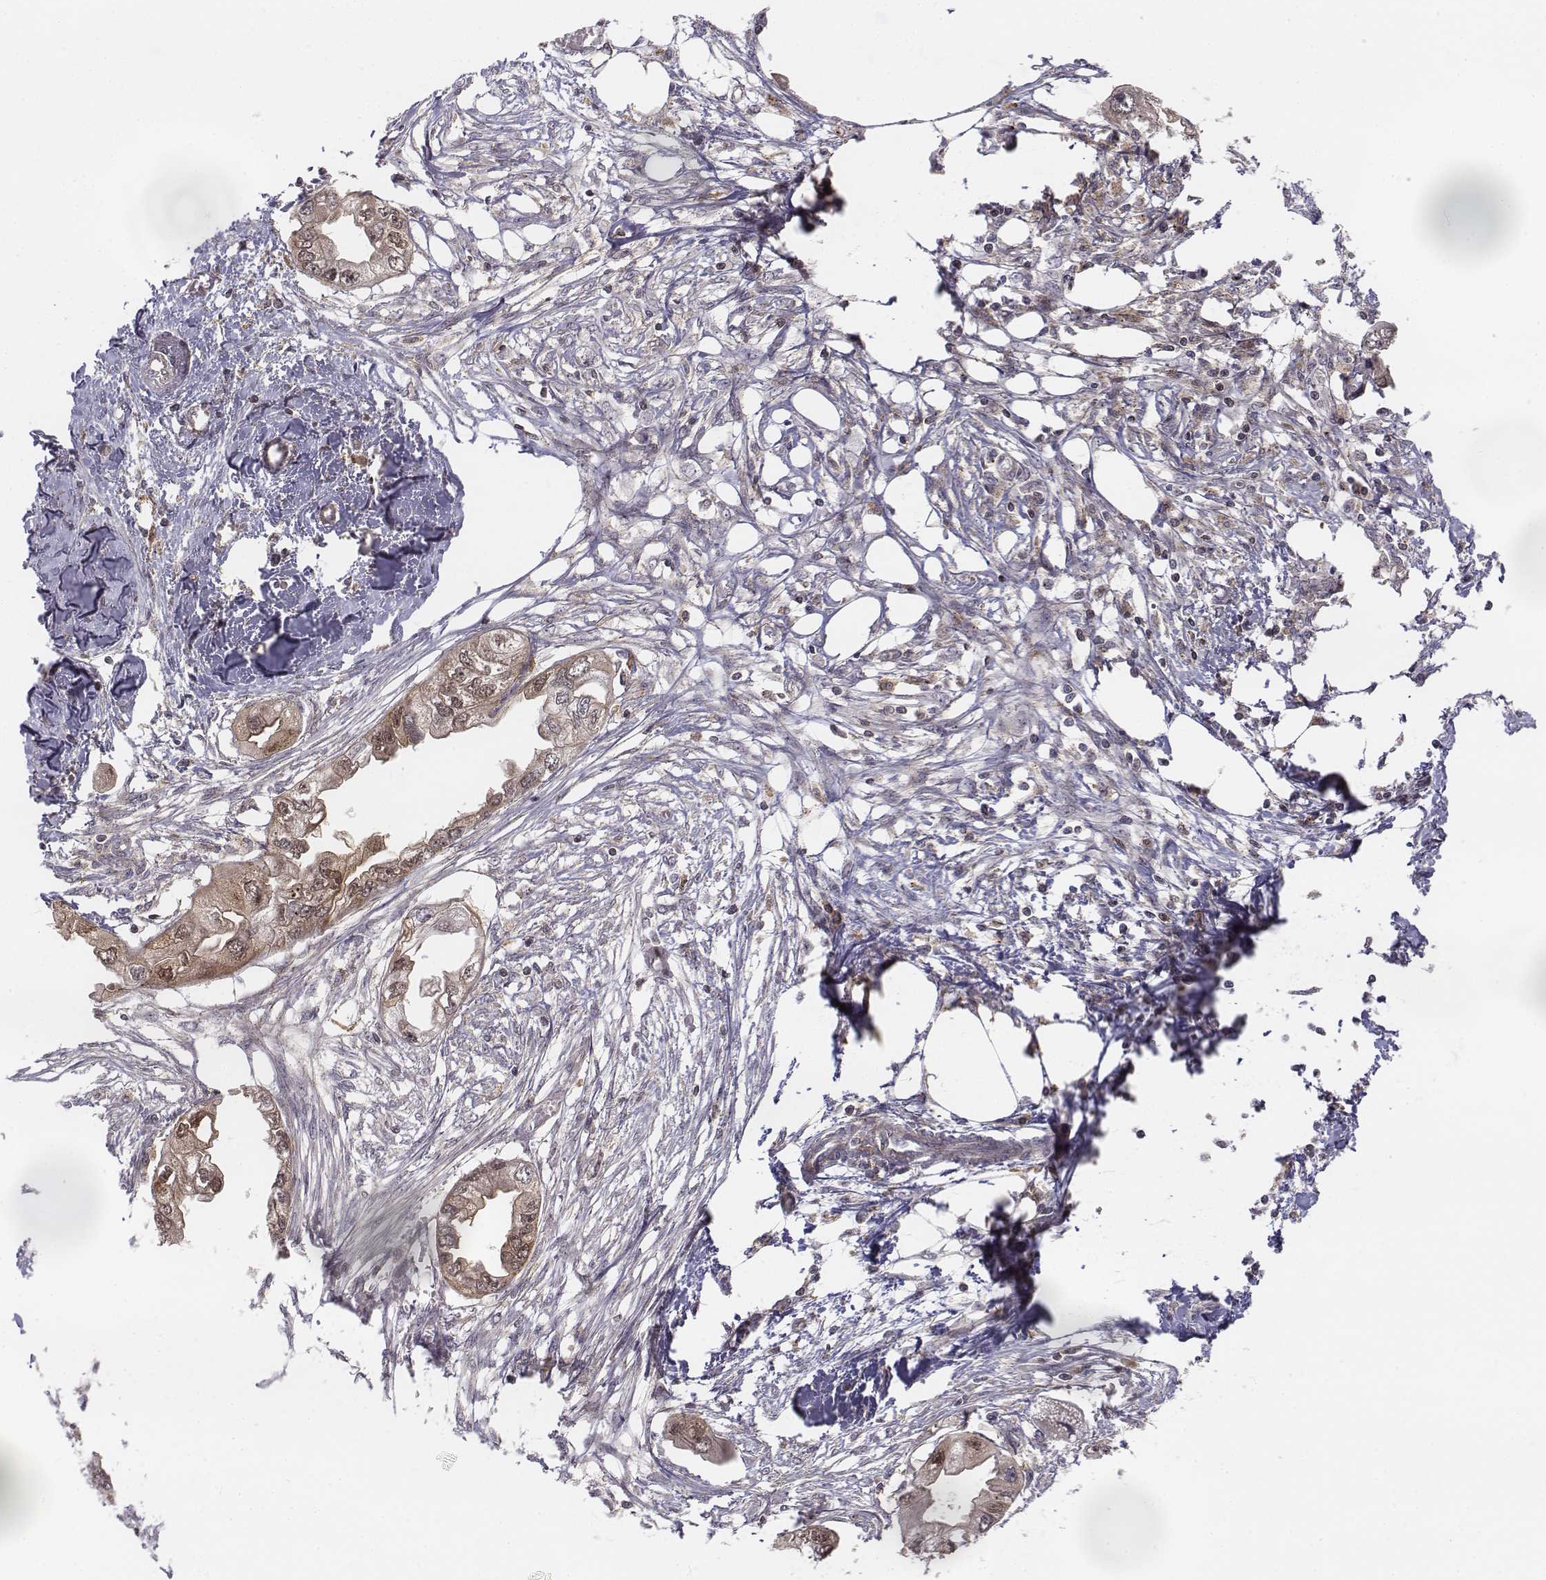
{"staining": {"intensity": "weak", "quantity": ">75%", "location": "cytoplasmic/membranous,nuclear"}, "tissue": "endometrial cancer", "cell_type": "Tumor cells", "image_type": "cancer", "snomed": [{"axis": "morphology", "description": "Adenocarcinoma, NOS"}, {"axis": "morphology", "description": "Adenocarcinoma, metastatic, NOS"}, {"axis": "topography", "description": "Adipose tissue"}, {"axis": "topography", "description": "Endometrium"}], "caption": "This is a histology image of immunohistochemistry (IHC) staining of endometrial metastatic adenocarcinoma, which shows weak positivity in the cytoplasmic/membranous and nuclear of tumor cells.", "gene": "ZFYVE19", "patient": {"sex": "female", "age": 67}}